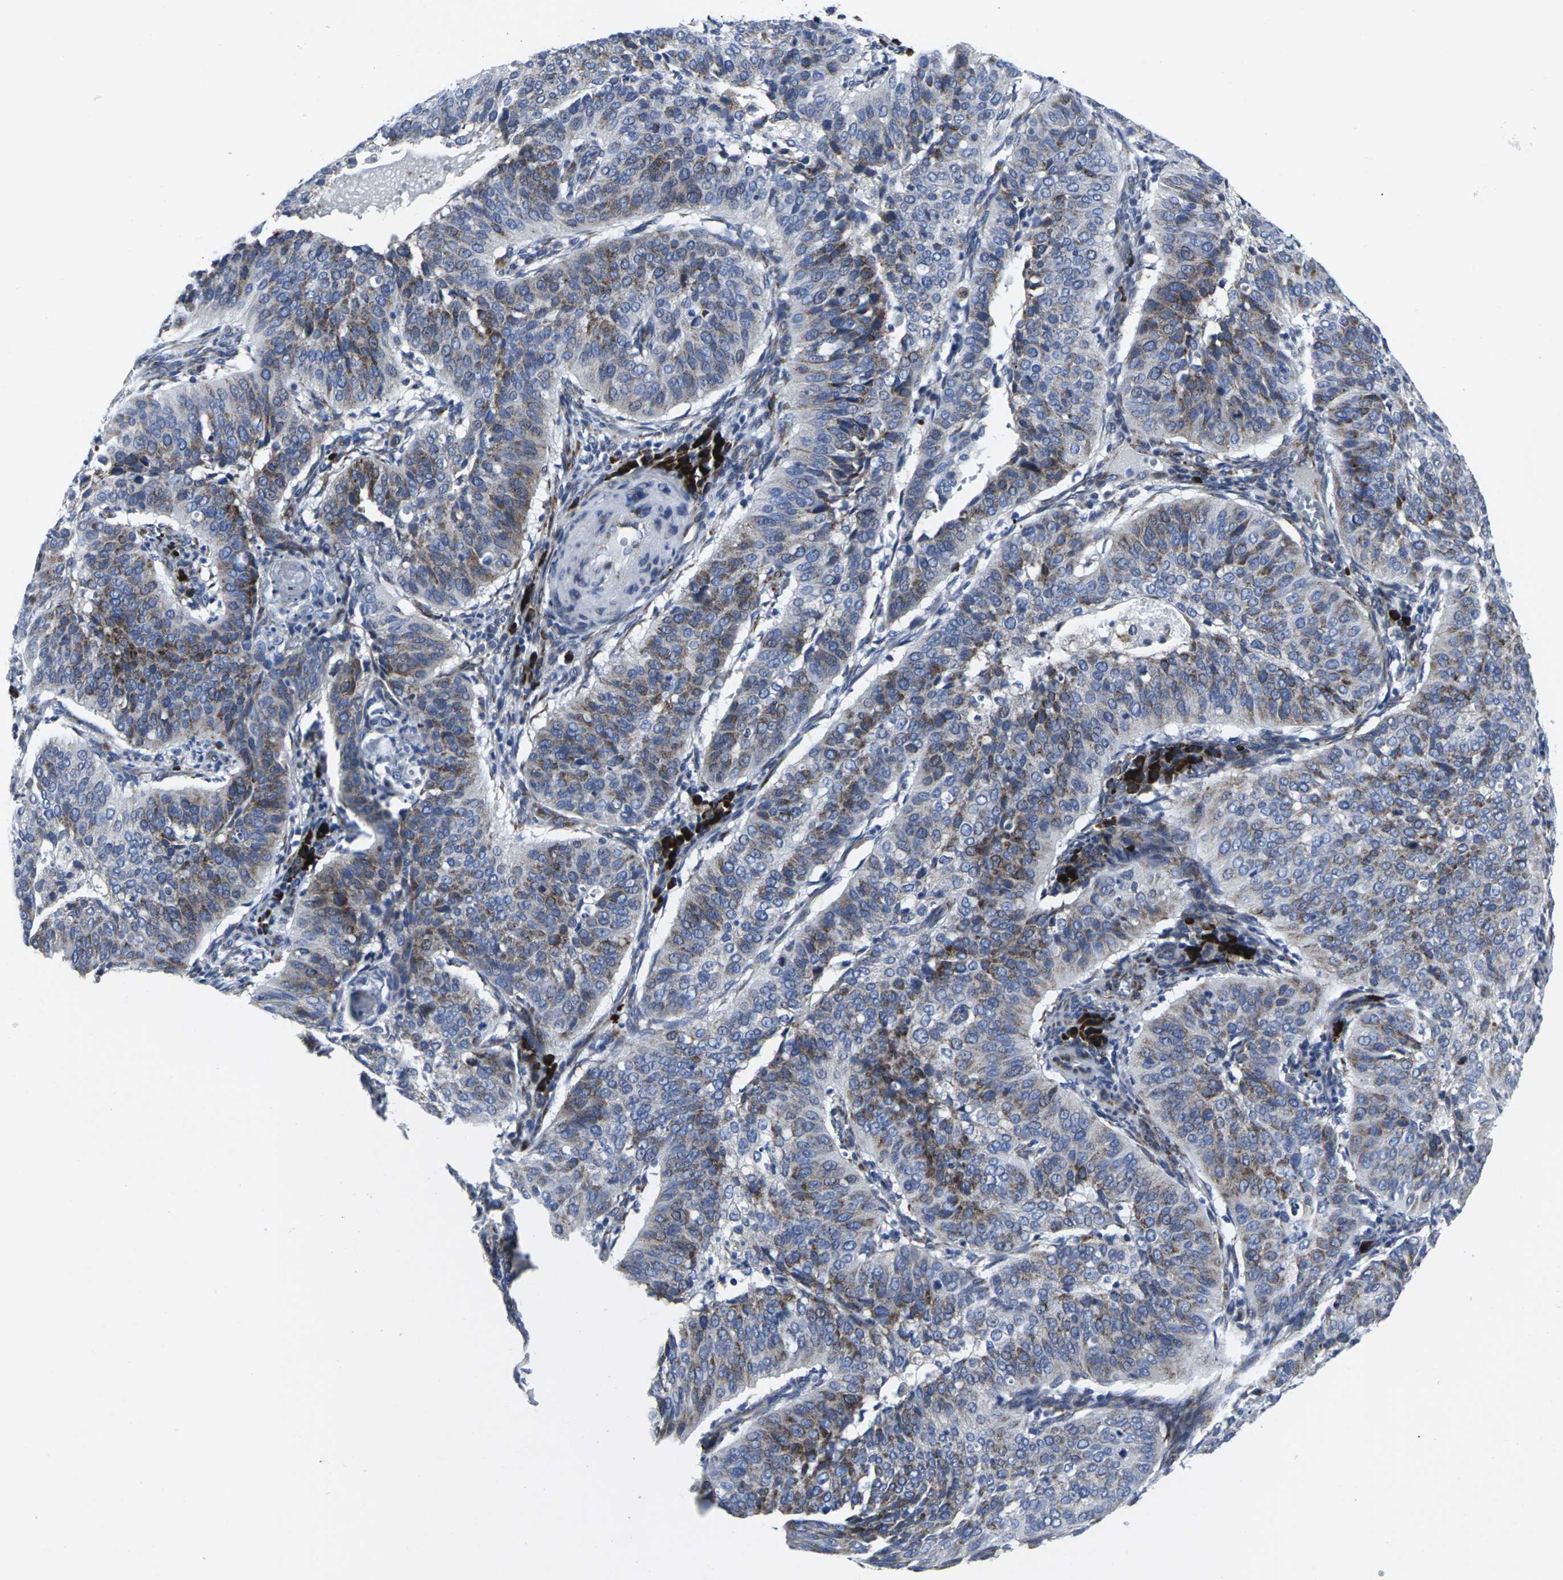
{"staining": {"intensity": "moderate", "quantity": "25%-75%", "location": "cytoplasmic/membranous"}, "tissue": "cervical cancer", "cell_type": "Tumor cells", "image_type": "cancer", "snomed": [{"axis": "morphology", "description": "Normal tissue, NOS"}, {"axis": "morphology", "description": "Squamous cell carcinoma, NOS"}, {"axis": "topography", "description": "Cervix"}], "caption": "A medium amount of moderate cytoplasmic/membranous positivity is identified in about 25%-75% of tumor cells in cervical cancer tissue. (DAB = brown stain, brightfield microscopy at high magnification).", "gene": "RPN1", "patient": {"sex": "female", "age": 39}}